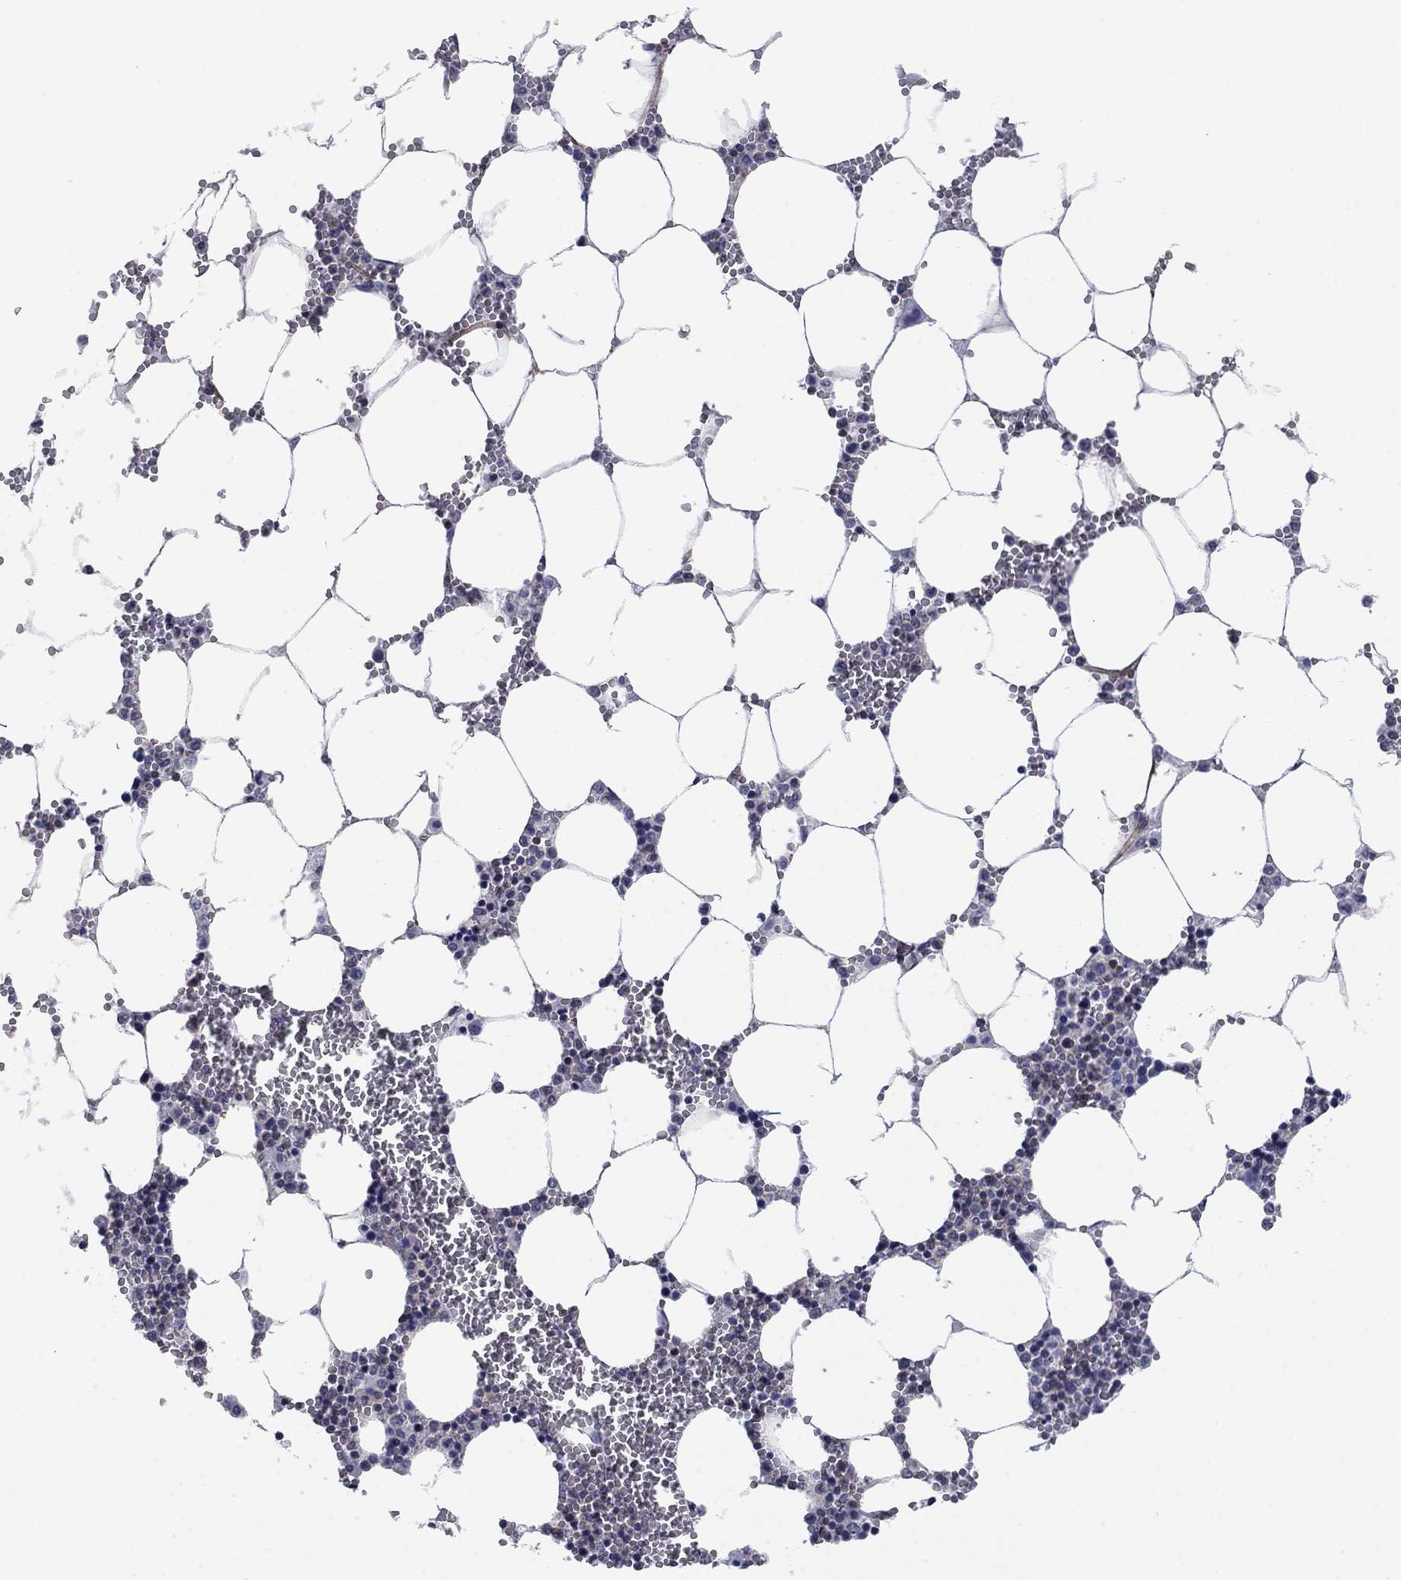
{"staining": {"intensity": "weak", "quantity": "25%-75%", "location": "cytoplasmic/membranous"}, "tissue": "bone marrow", "cell_type": "Hematopoietic cells", "image_type": "normal", "snomed": [{"axis": "morphology", "description": "Normal tissue, NOS"}, {"axis": "topography", "description": "Bone marrow"}], "caption": "This photomicrograph shows IHC staining of benign human bone marrow, with low weak cytoplasmic/membranous positivity in approximately 25%-75% of hematopoietic cells.", "gene": "PSD4", "patient": {"sex": "female", "age": 64}}